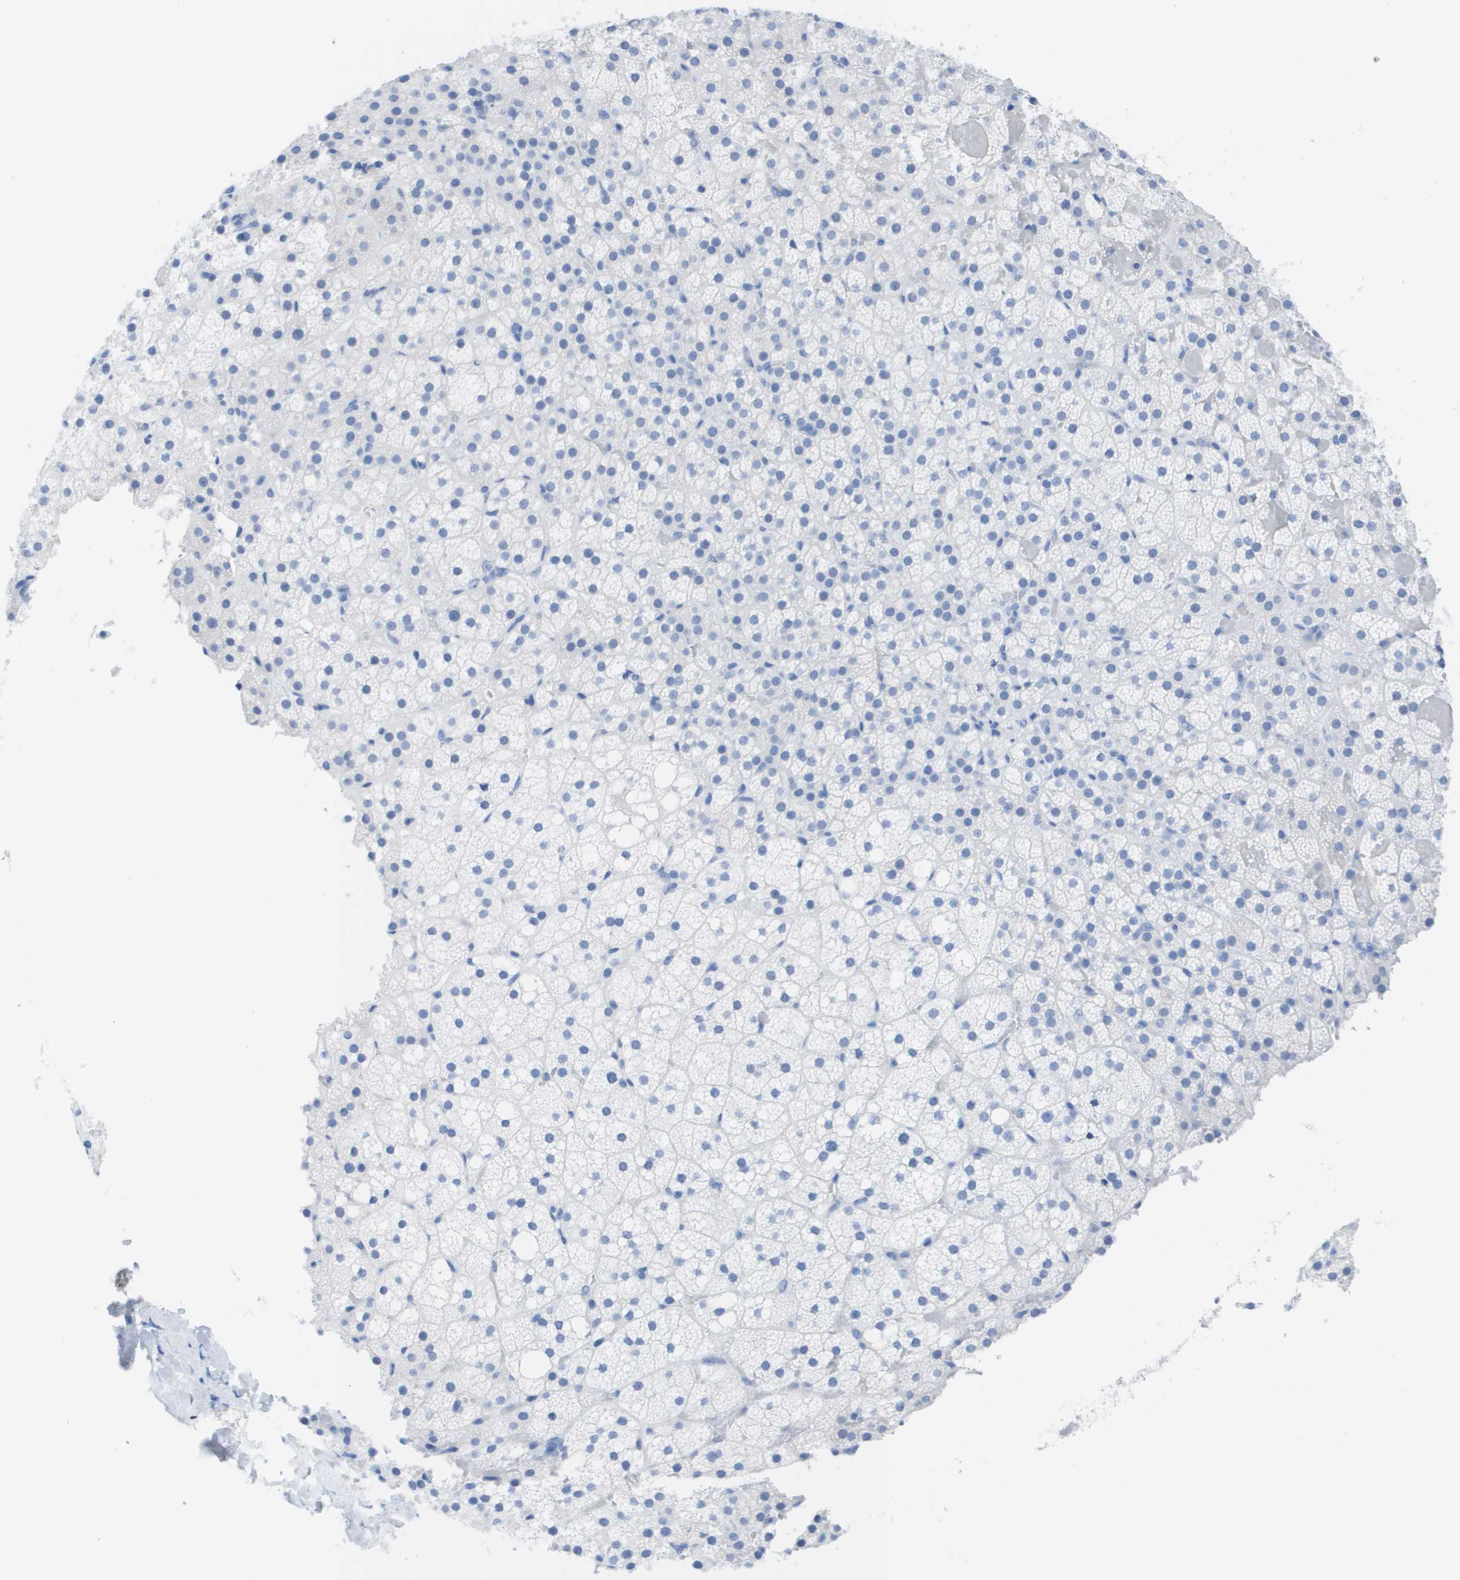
{"staining": {"intensity": "negative", "quantity": "none", "location": "none"}, "tissue": "adrenal gland", "cell_type": "Glandular cells", "image_type": "normal", "snomed": [{"axis": "morphology", "description": "Normal tissue, NOS"}, {"axis": "topography", "description": "Adrenal gland"}], "caption": "Micrograph shows no significant protein staining in glandular cells of unremarkable adrenal gland. Nuclei are stained in blue.", "gene": "KCNA3", "patient": {"sex": "female", "age": 59}}